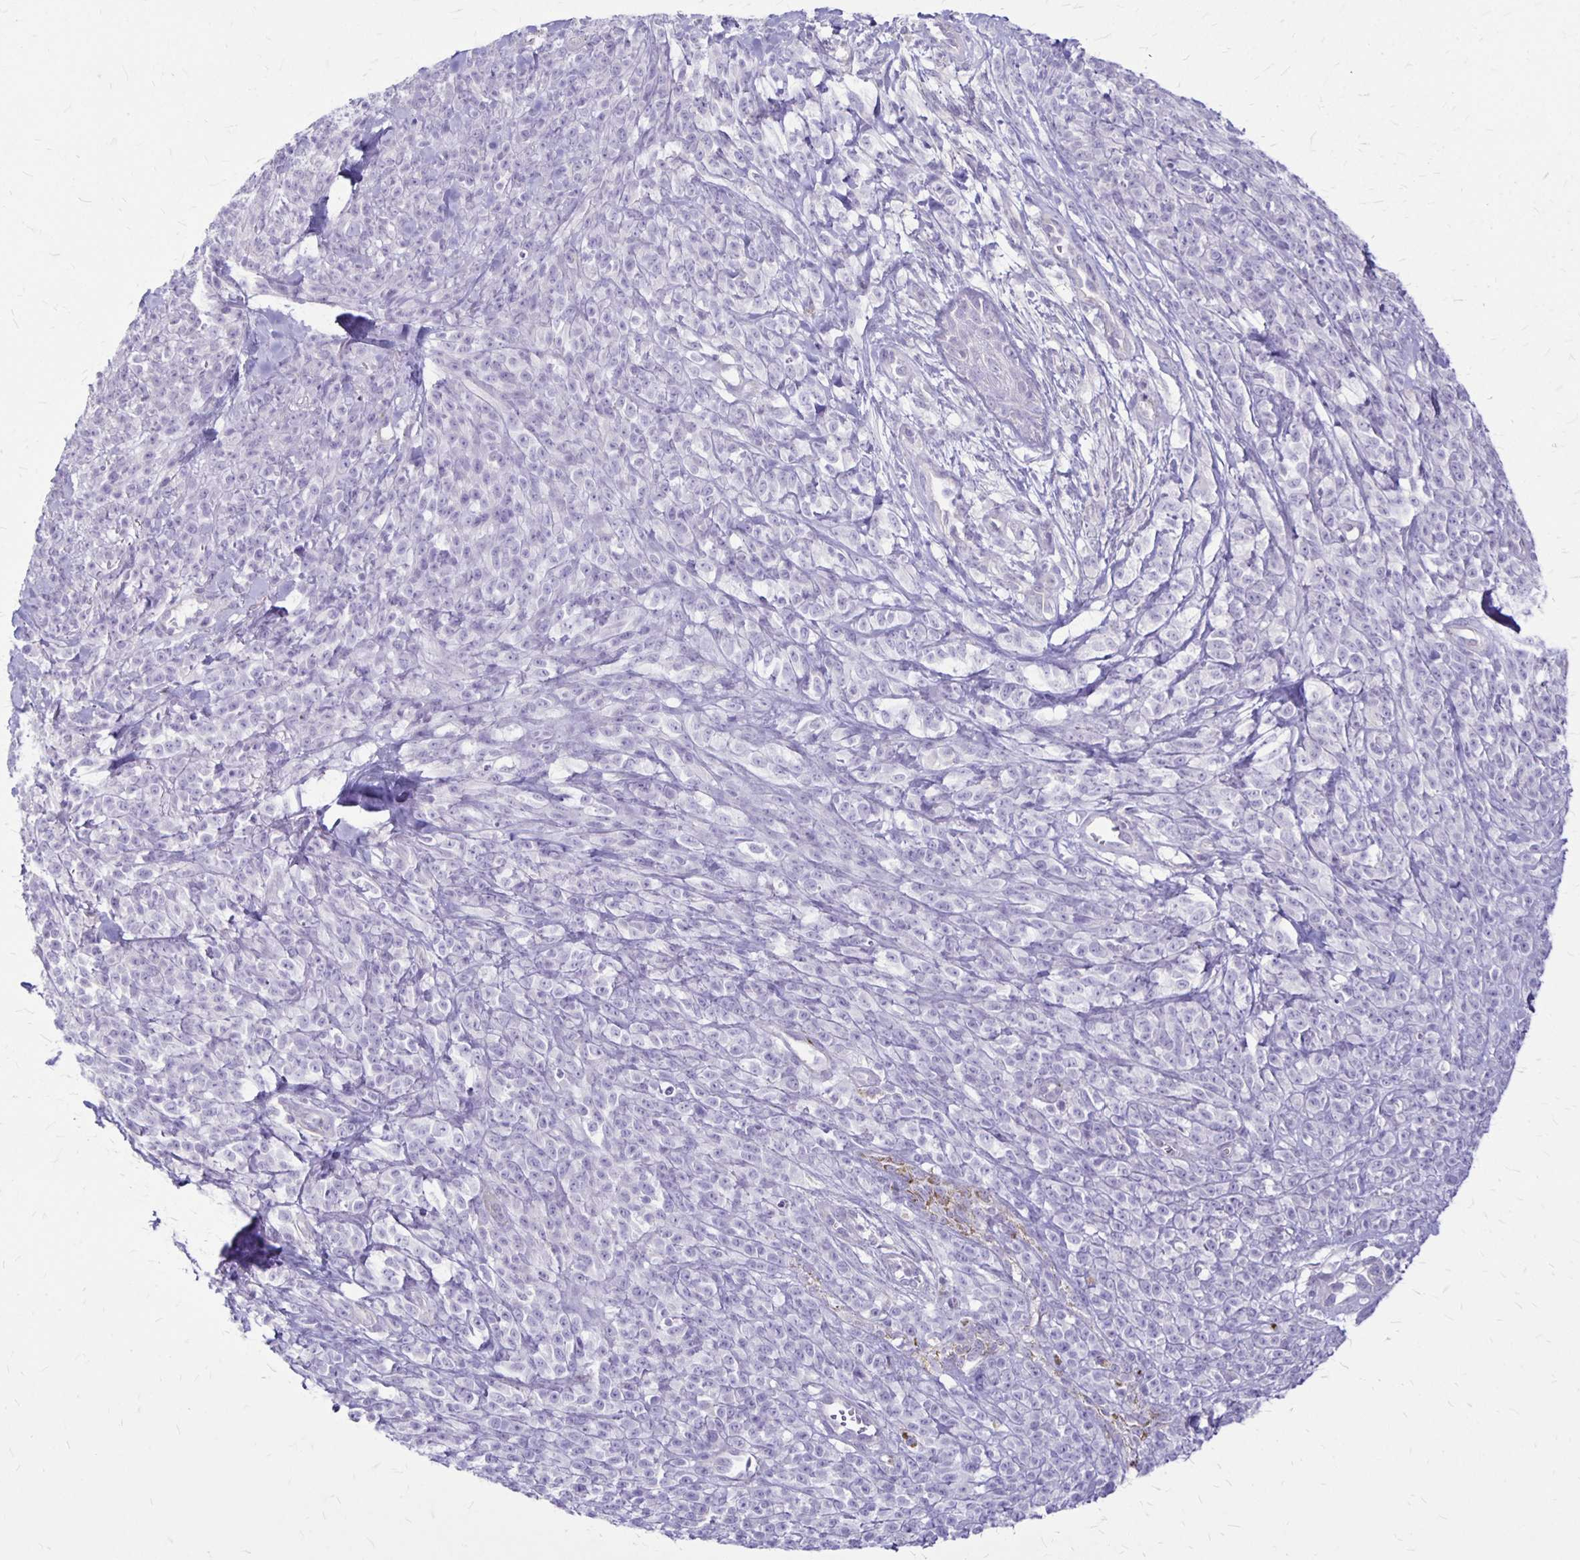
{"staining": {"intensity": "negative", "quantity": "none", "location": "none"}, "tissue": "melanoma", "cell_type": "Tumor cells", "image_type": "cancer", "snomed": [{"axis": "morphology", "description": "Malignant melanoma, NOS"}, {"axis": "topography", "description": "Skin"}, {"axis": "topography", "description": "Skin of trunk"}], "caption": "This is a image of immunohistochemistry staining of melanoma, which shows no expression in tumor cells.", "gene": "GP9", "patient": {"sex": "male", "age": 74}}